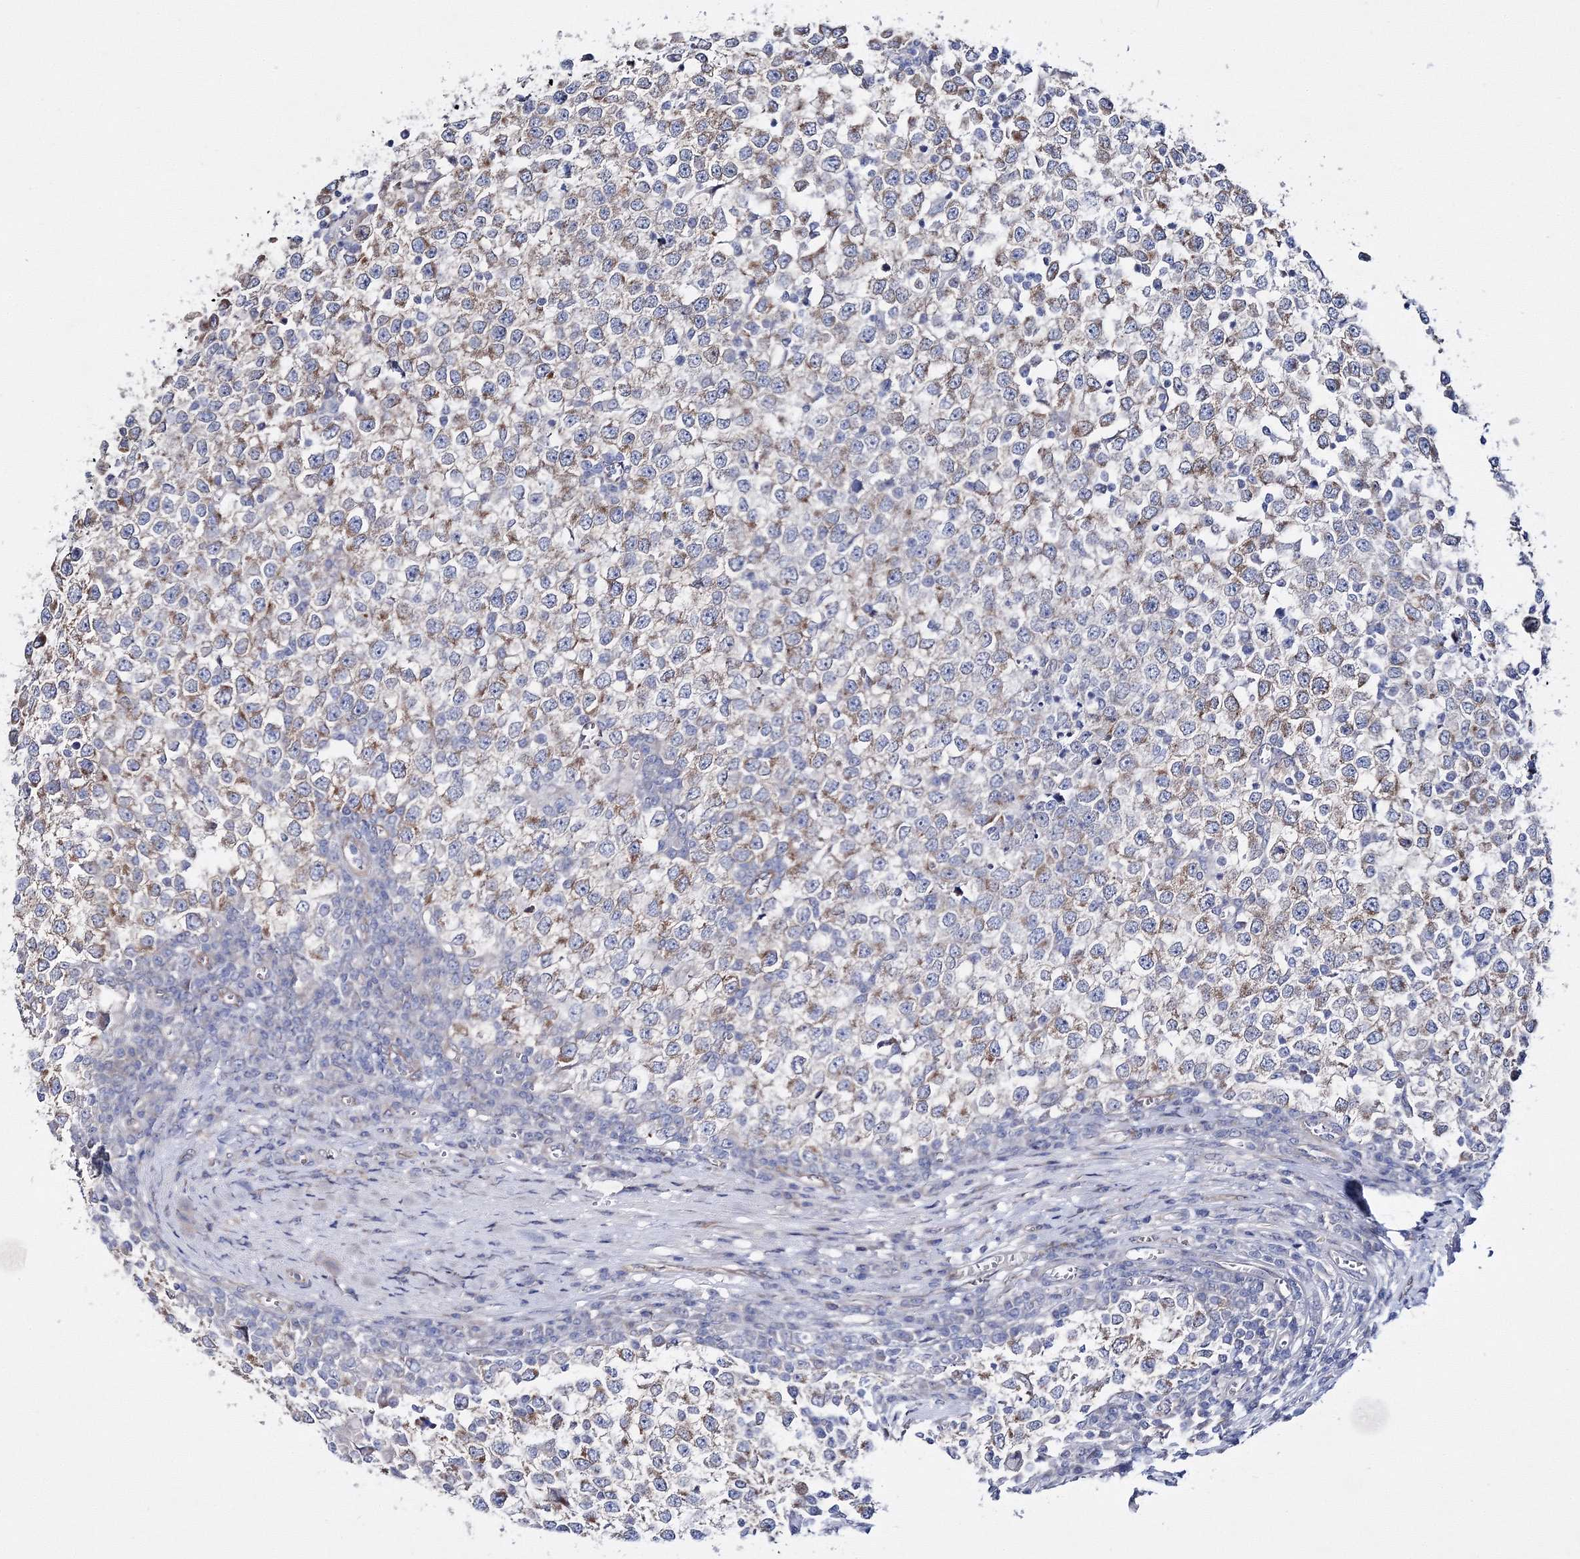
{"staining": {"intensity": "moderate", "quantity": "25%-75%", "location": "cytoplasmic/membranous"}, "tissue": "testis cancer", "cell_type": "Tumor cells", "image_type": "cancer", "snomed": [{"axis": "morphology", "description": "Seminoma, NOS"}, {"axis": "topography", "description": "Testis"}], "caption": "DAB immunohistochemical staining of testis cancer displays moderate cytoplasmic/membranous protein staining in about 25%-75% of tumor cells.", "gene": "ARHGAP32", "patient": {"sex": "male", "age": 65}}